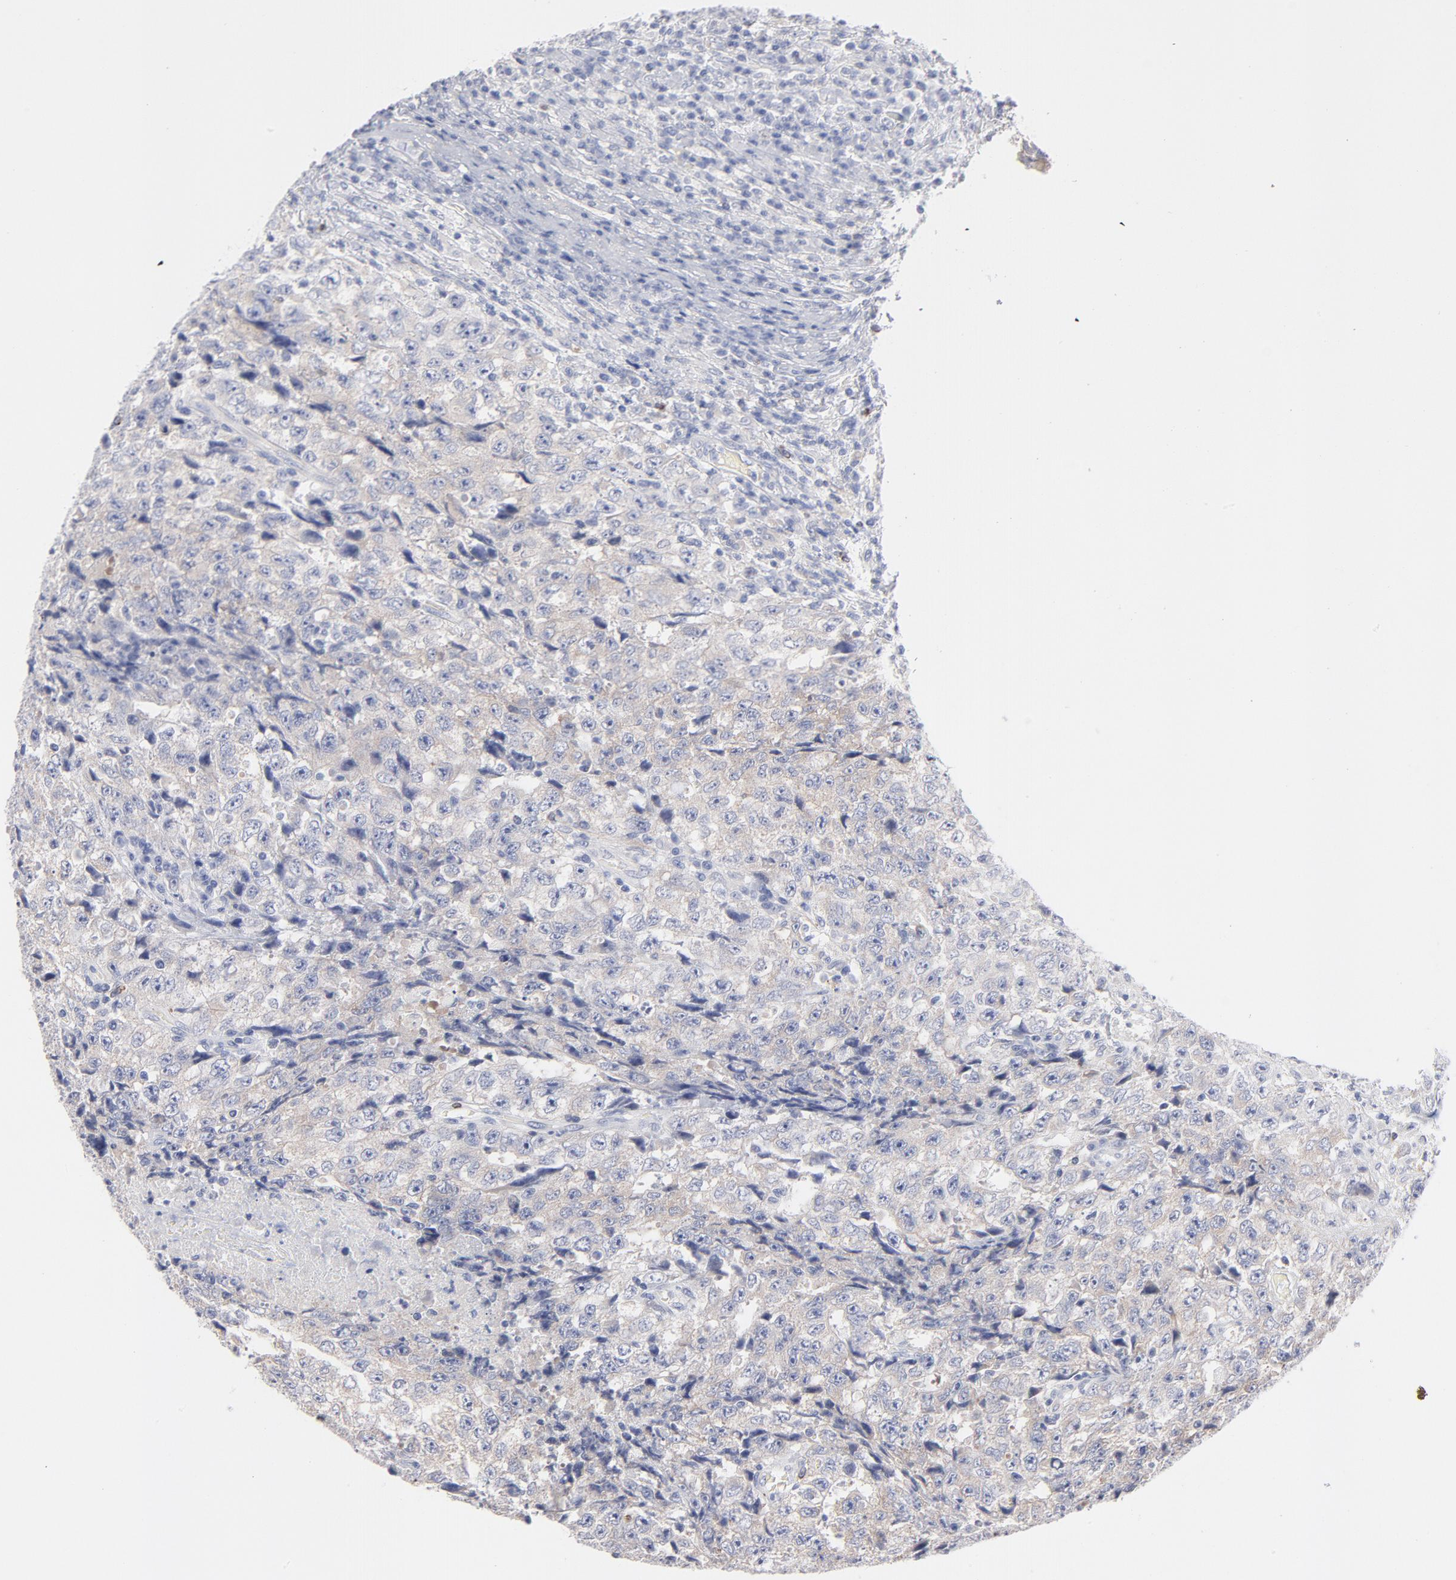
{"staining": {"intensity": "weak", "quantity": ">75%", "location": "cytoplasmic/membranous"}, "tissue": "testis cancer", "cell_type": "Tumor cells", "image_type": "cancer", "snomed": [{"axis": "morphology", "description": "Necrosis, NOS"}, {"axis": "morphology", "description": "Carcinoma, Embryonal, NOS"}, {"axis": "topography", "description": "Testis"}], "caption": "Immunohistochemistry (IHC) of testis cancer (embryonal carcinoma) reveals low levels of weak cytoplasmic/membranous staining in approximately >75% of tumor cells.", "gene": "MID1", "patient": {"sex": "male", "age": 19}}